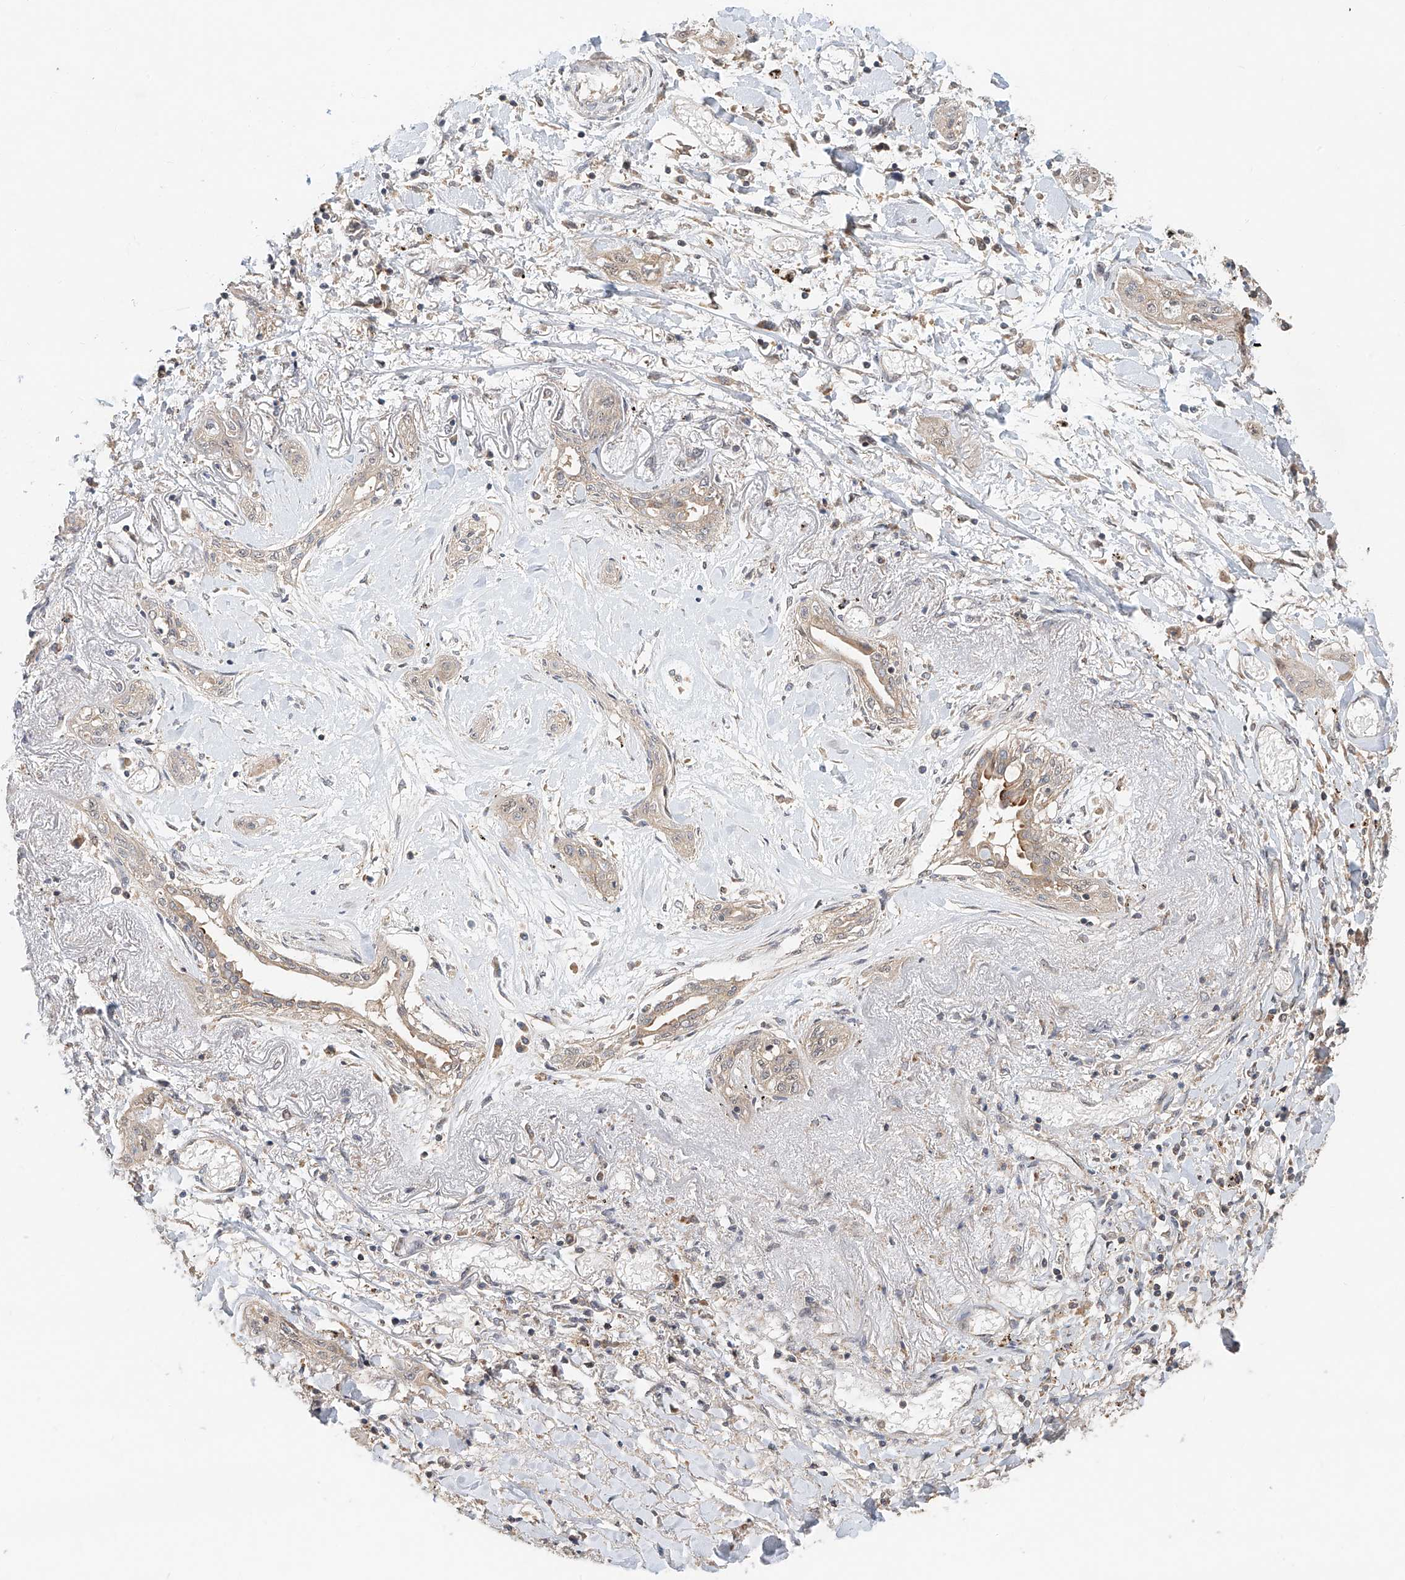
{"staining": {"intensity": "negative", "quantity": "none", "location": "none"}, "tissue": "lung cancer", "cell_type": "Tumor cells", "image_type": "cancer", "snomed": [{"axis": "morphology", "description": "Squamous cell carcinoma, NOS"}, {"axis": "topography", "description": "Lung"}], "caption": "The micrograph reveals no staining of tumor cells in lung squamous cell carcinoma.", "gene": "TMEM61", "patient": {"sex": "female", "age": 47}}